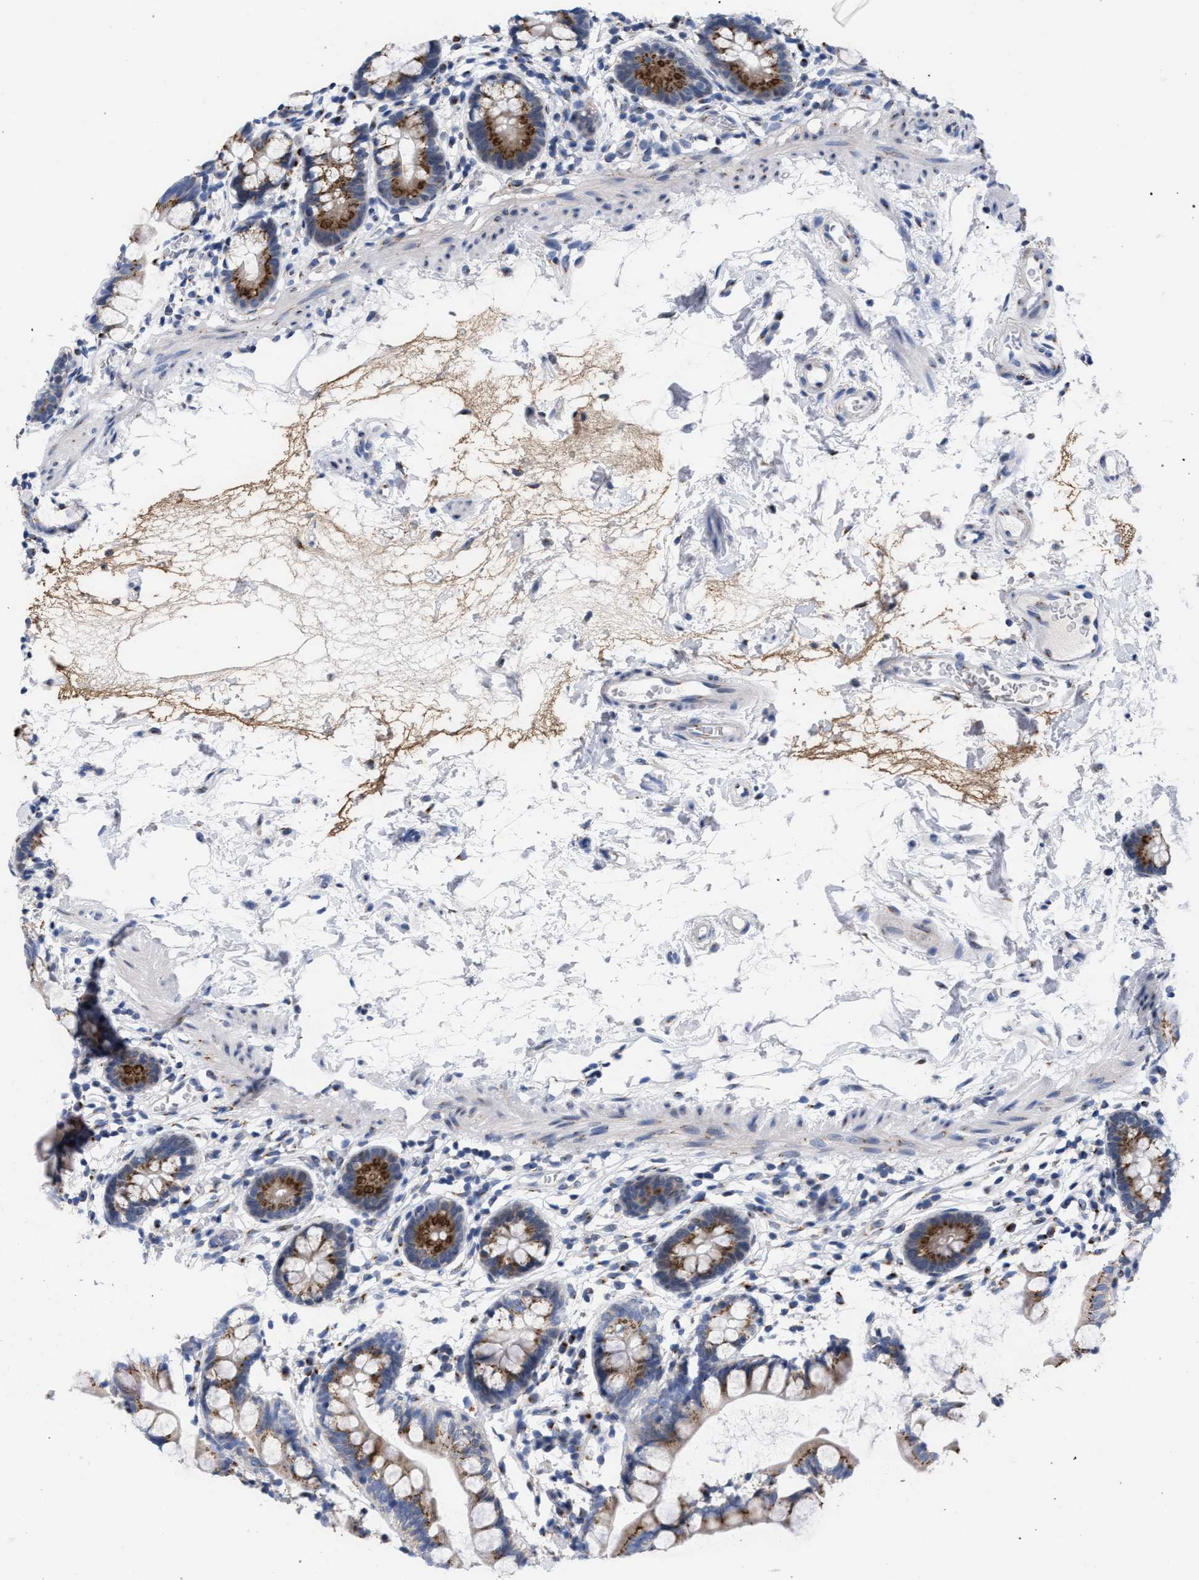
{"staining": {"intensity": "moderate", "quantity": ">75%", "location": "cytoplasmic/membranous"}, "tissue": "small intestine", "cell_type": "Glandular cells", "image_type": "normal", "snomed": [{"axis": "morphology", "description": "Normal tissue, NOS"}, {"axis": "topography", "description": "Small intestine"}], "caption": "High-magnification brightfield microscopy of benign small intestine stained with DAB (brown) and counterstained with hematoxylin (blue). glandular cells exhibit moderate cytoplasmic/membranous expression is seen in approximately>75% of cells.", "gene": "GOLGA2", "patient": {"sex": "female", "age": 84}}